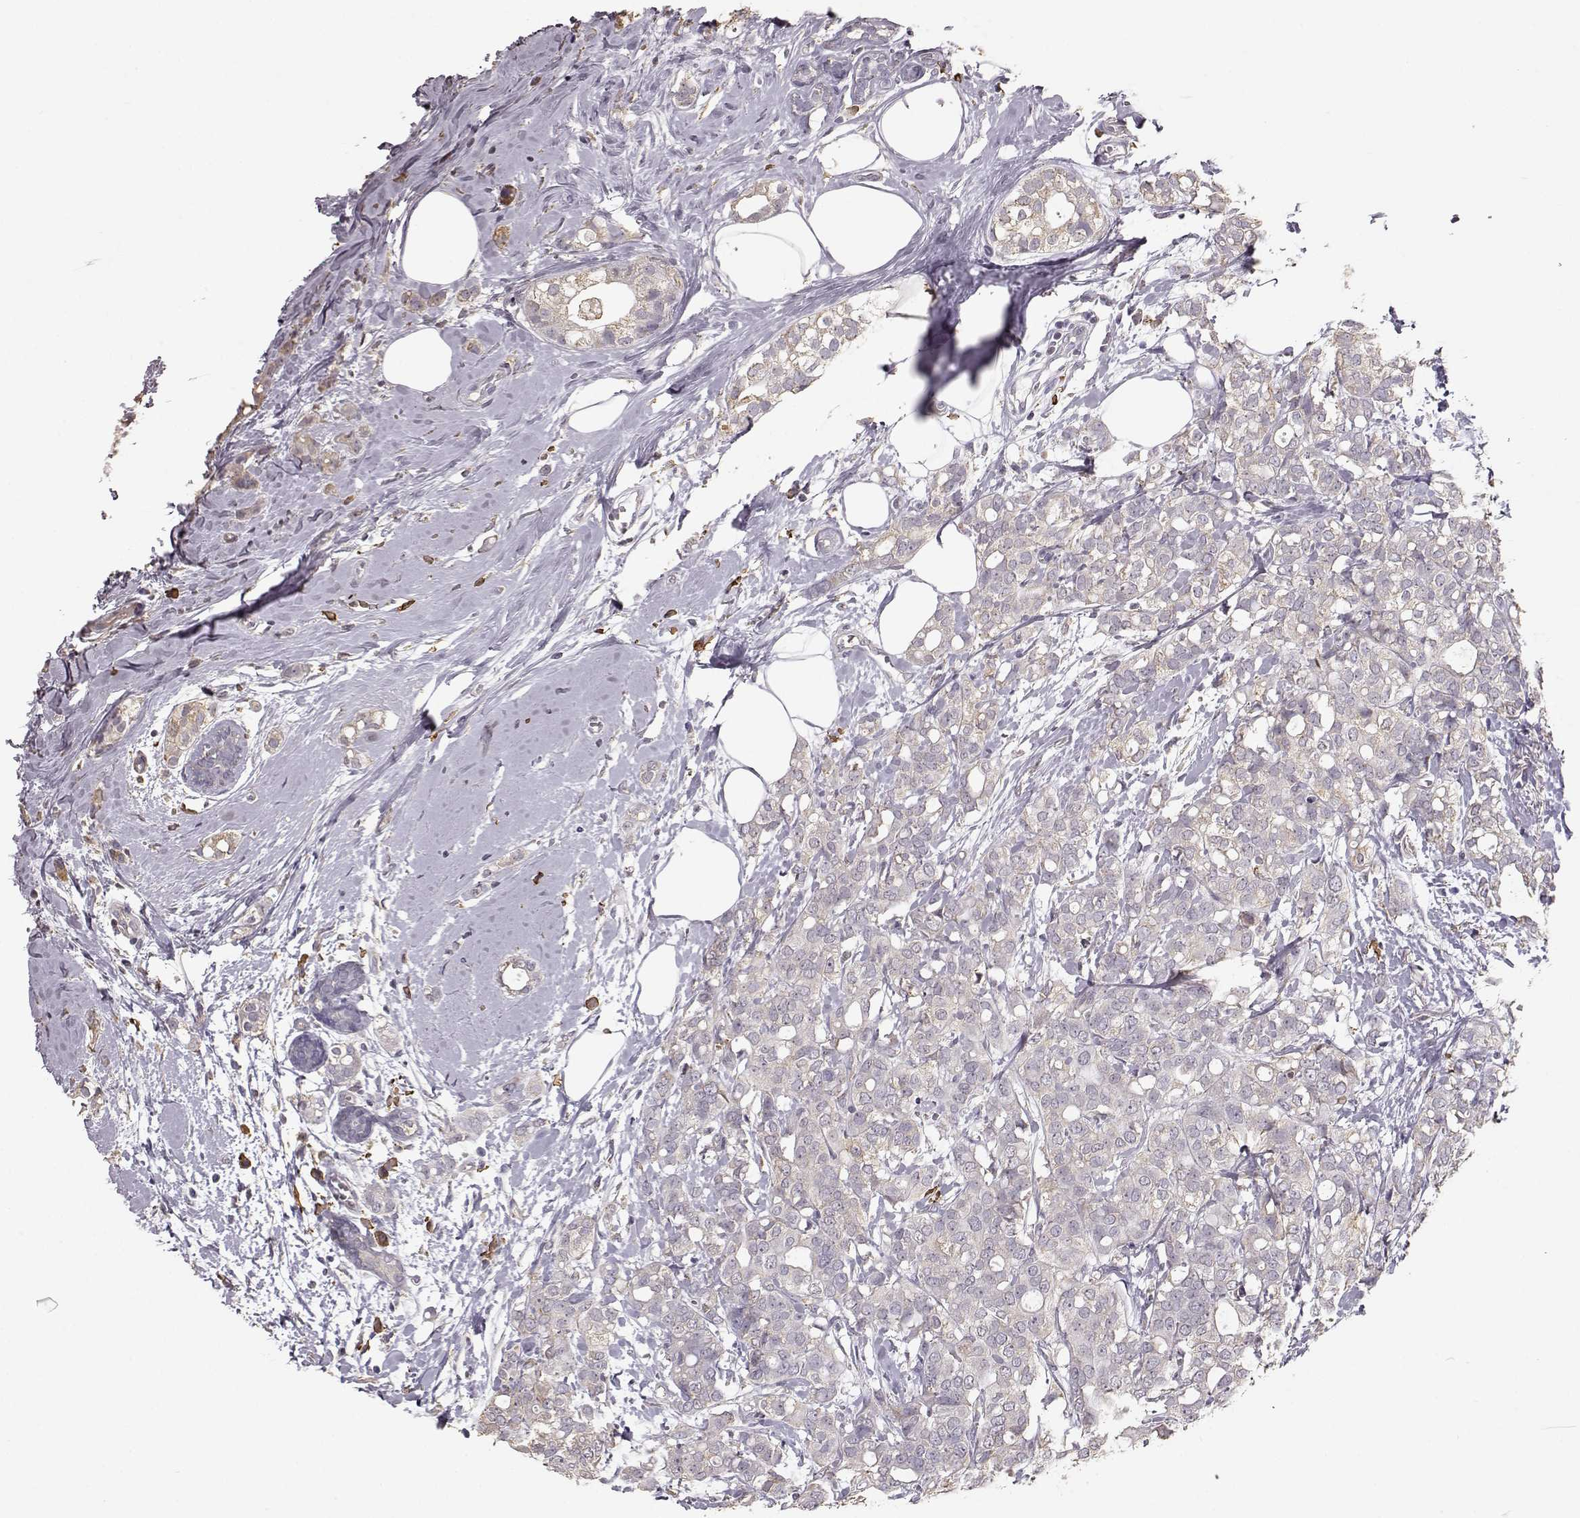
{"staining": {"intensity": "negative", "quantity": "none", "location": "none"}, "tissue": "breast cancer", "cell_type": "Tumor cells", "image_type": "cancer", "snomed": [{"axis": "morphology", "description": "Duct carcinoma"}, {"axis": "topography", "description": "Breast"}], "caption": "High magnification brightfield microscopy of breast cancer stained with DAB (brown) and counterstained with hematoxylin (blue): tumor cells show no significant expression.", "gene": "GABRG3", "patient": {"sex": "female", "age": 40}}